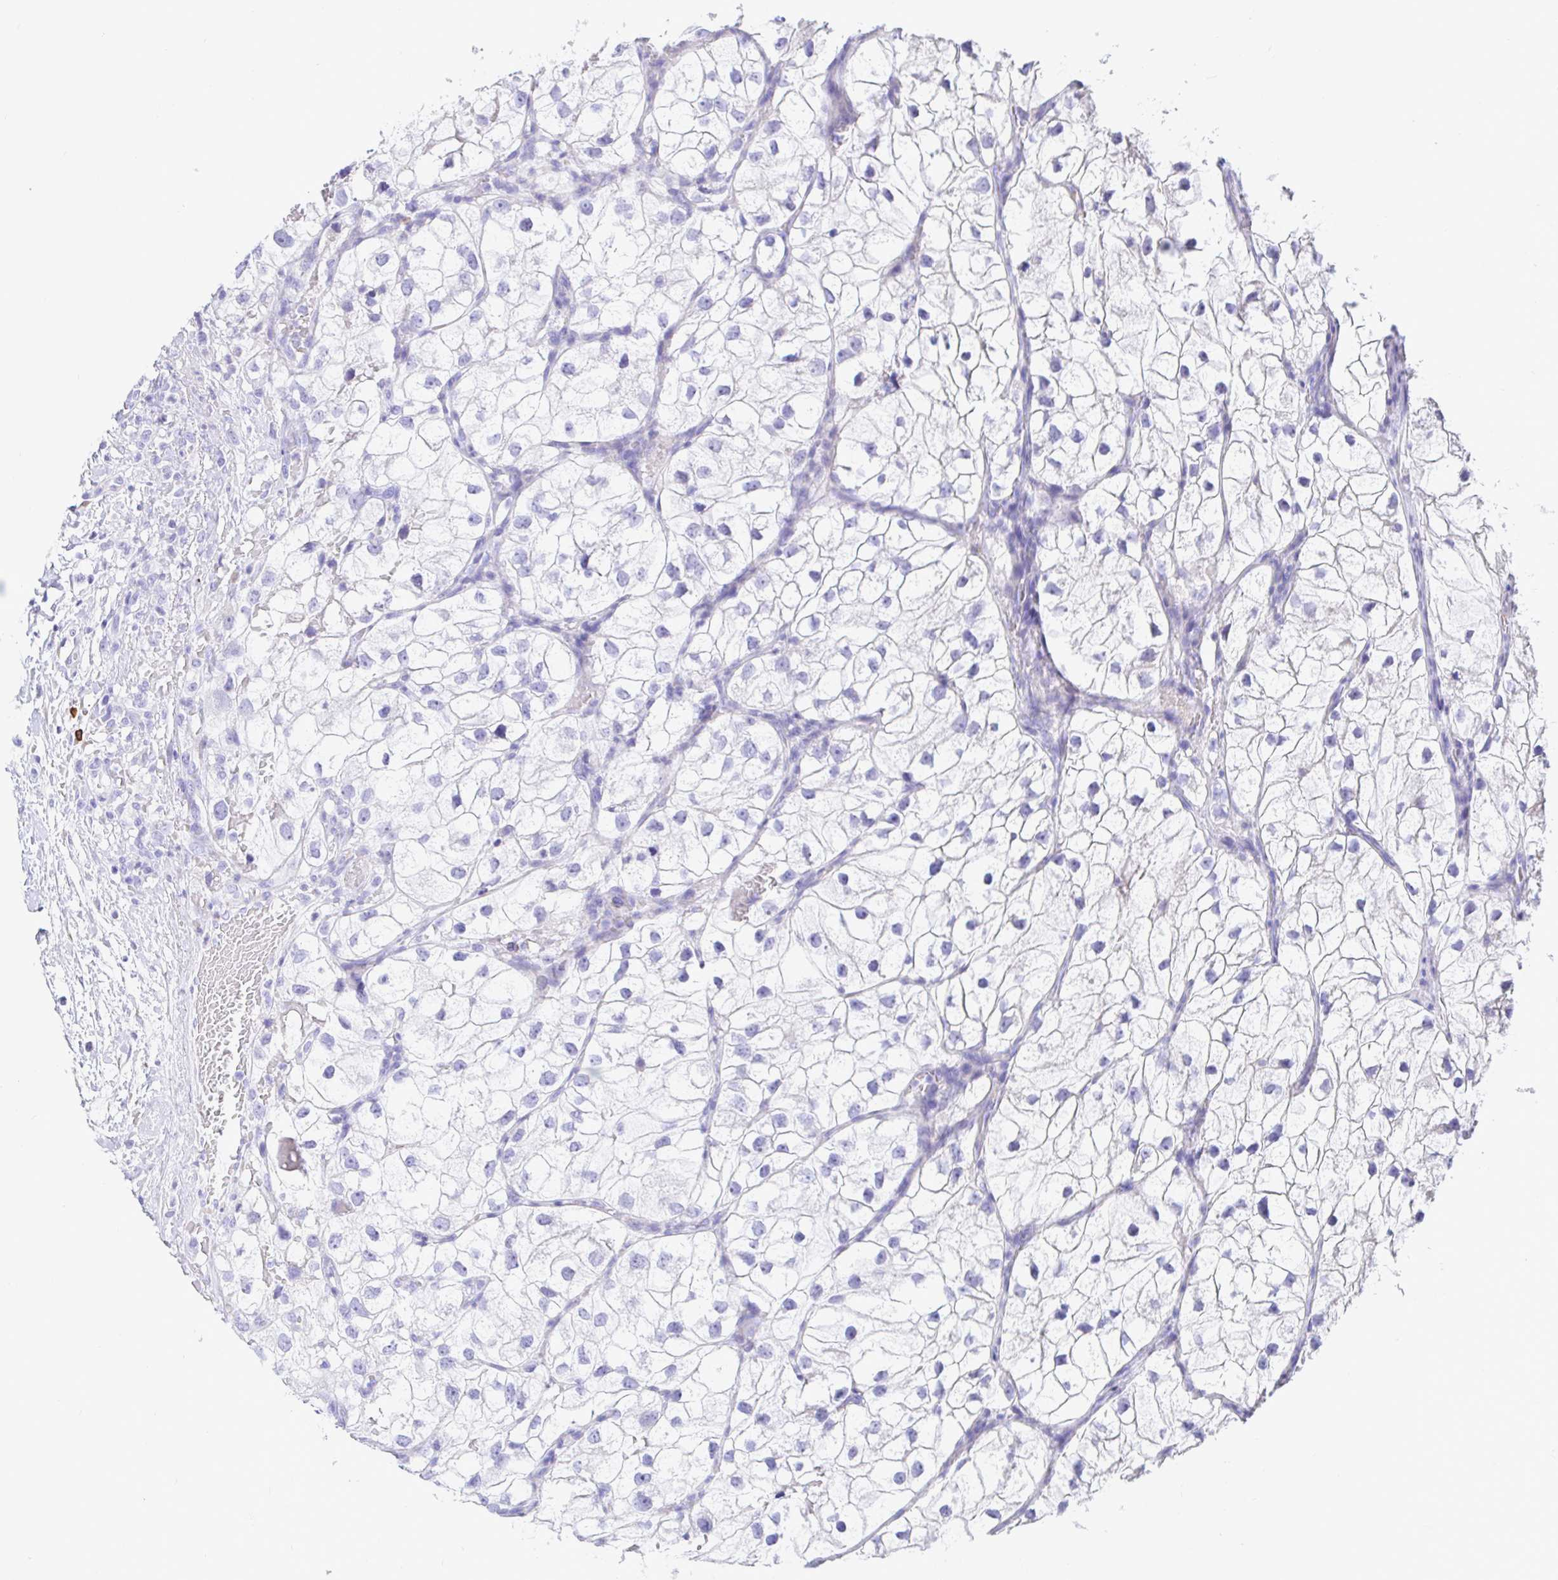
{"staining": {"intensity": "negative", "quantity": "none", "location": "none"}, "tissue": "renal cancer", "cell_type": "Tumor cells", "image_type": "cancer", "snomed": [{"axis": "morphology", "description": "Adenocarcinoma, NOS"}, {"axis": "topography", "description": "Kidney"}], "caption": "High magnification brightfield microscopy of adenocarcinoma (renal) stained with DAB (brown) and counterstained with hematoxylin (blue): tumor cells show no significant positivity. (Immunohistochemistry, brightfield microscopy, high magnification).", "gene": "CCDC62", "patient": {"sex": "male", "age": 59}}